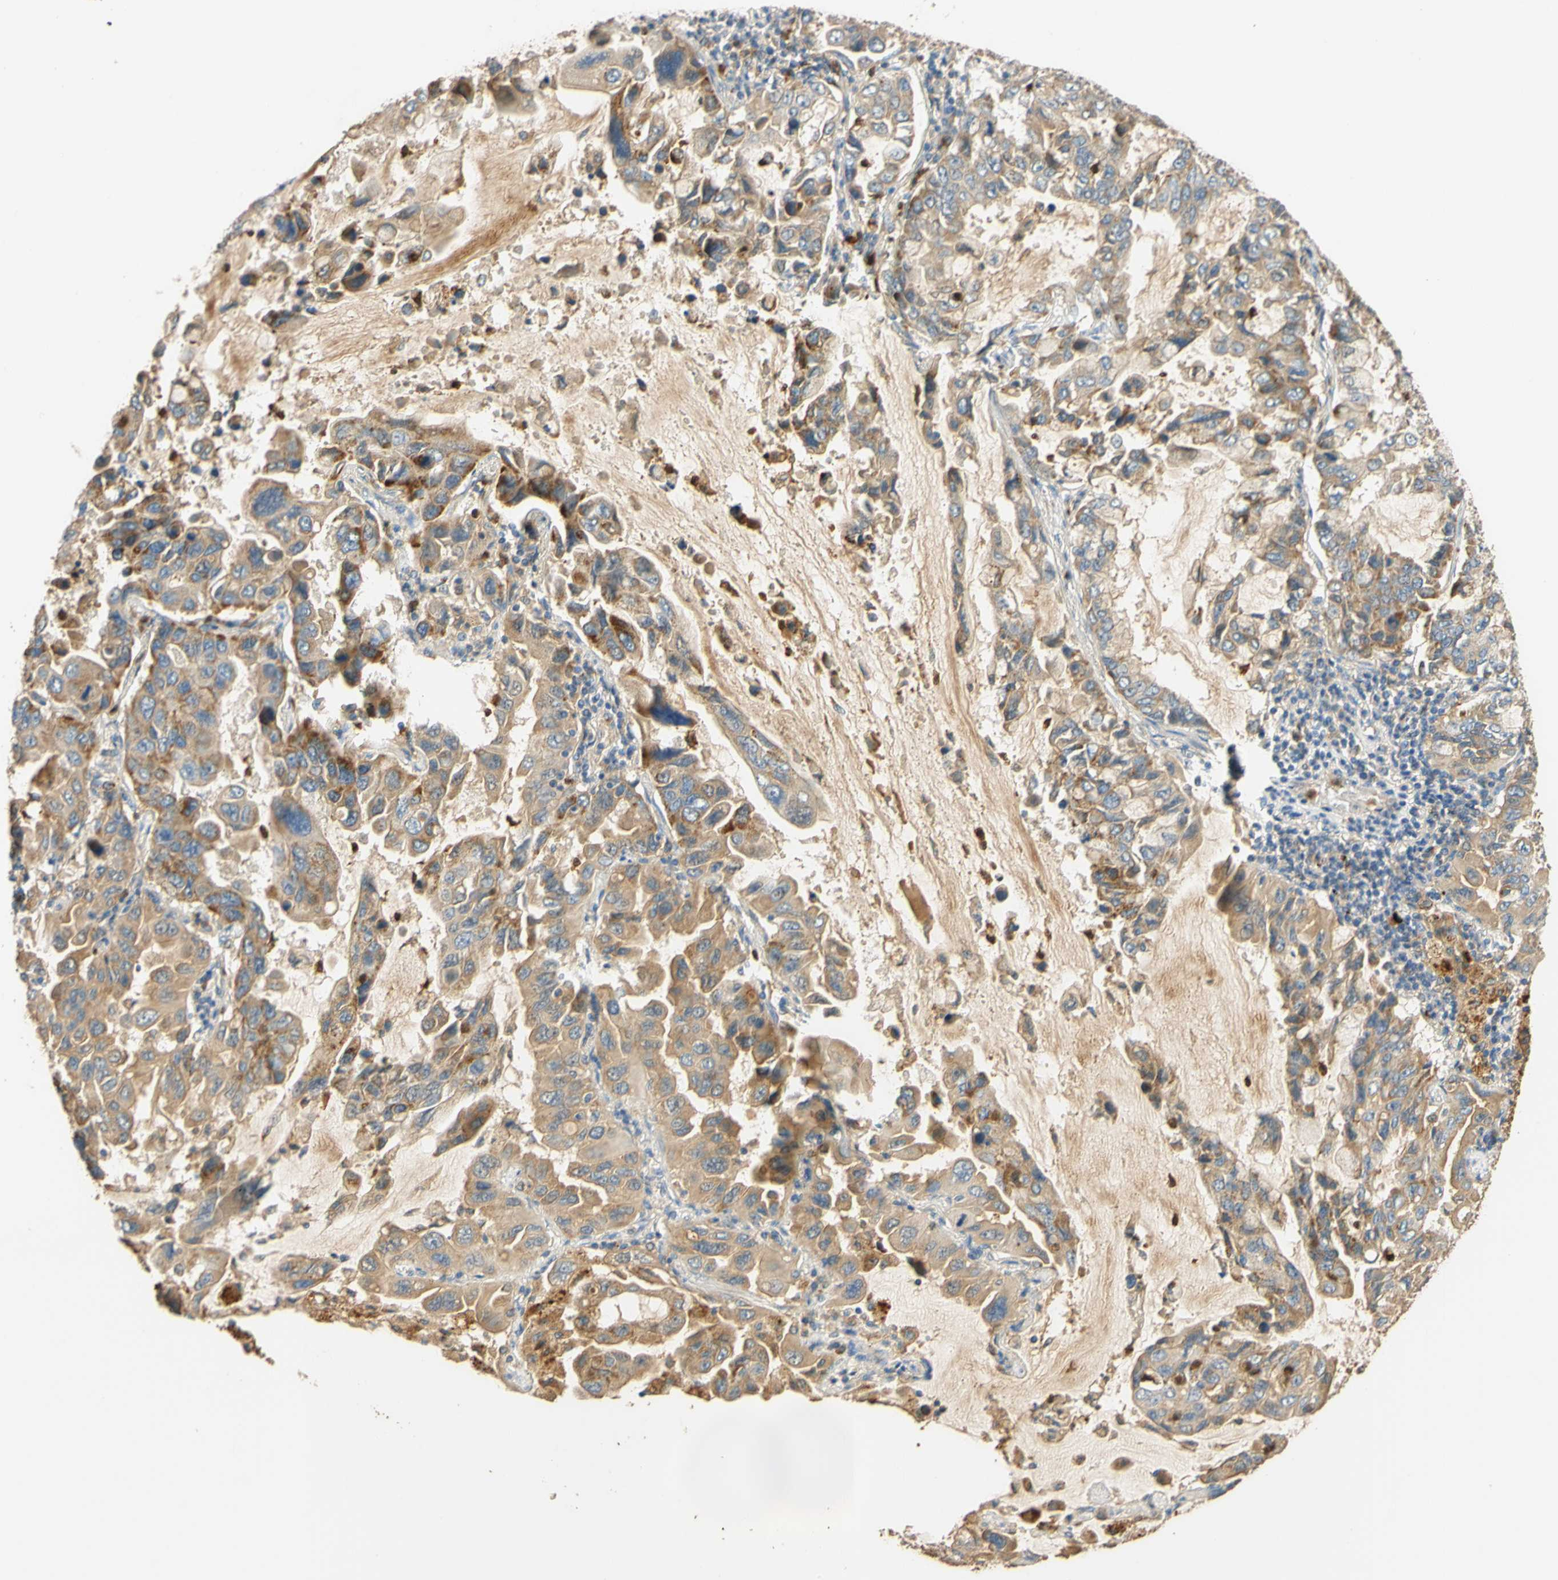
{"staining": {"intensity": "moderate", "quantity": ">75%", "location": "cytoplasmic/membranous"}, "tissue": "lung cancer", "cell_type": "Tumor cells", "image_type": "cancer", "snomed": [{"axis": "morphology", "description": "Adenocarcinoma, NOS"}, {"axis": "topography", "description": "Lung"}], "caption": "A medium amount of moderate cytoplasmic/membranous positivity is seen in about >75% of tumor cells in lung cancer tissue. Using DAB (brown) and hematoxylin (blue) stains, captured at high magnification using brightfield microscopy.", "gene": "ENTREP2", "patient": {"sex": "male", "age": 64}}